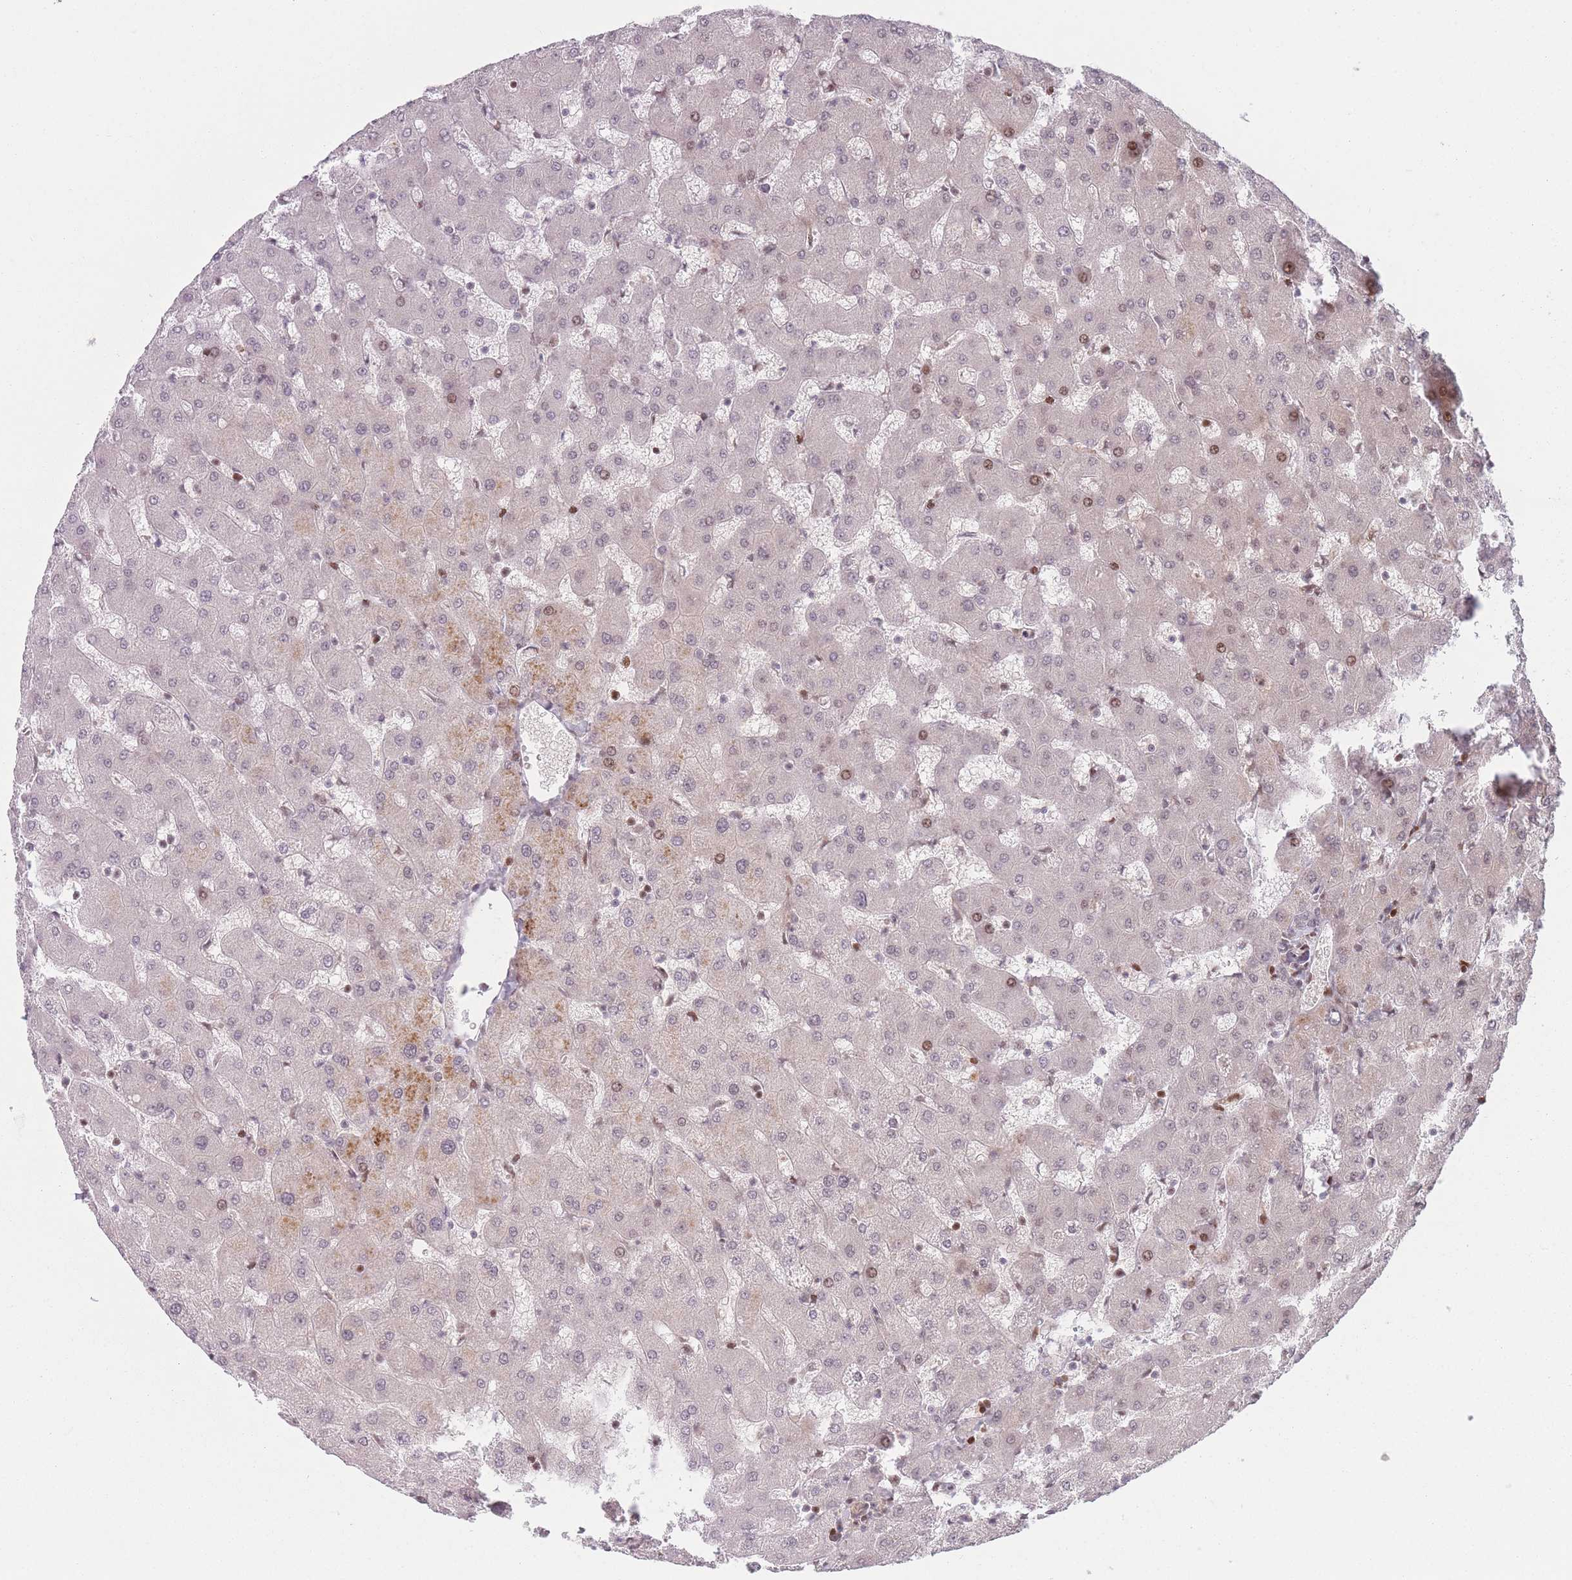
{"staining": {"intensity": "negative", "quantity": "none", "location": "none"}, "tissue": "liver", "cell_type": "Cholangiocytes", "image_type": "normal", "snomed": [{"axis": "morphology", "description": "Normal tissue, NOS"}, {"axis": "topography", "description": "Liver"}], "caption": "This is an immunohistochemistry (IHC) photomicrograph of normal human liver. There is no positivity in cholangiocytes.", "gene": "SUPT6H", "patient": {"sex": "female", "age": 63}}